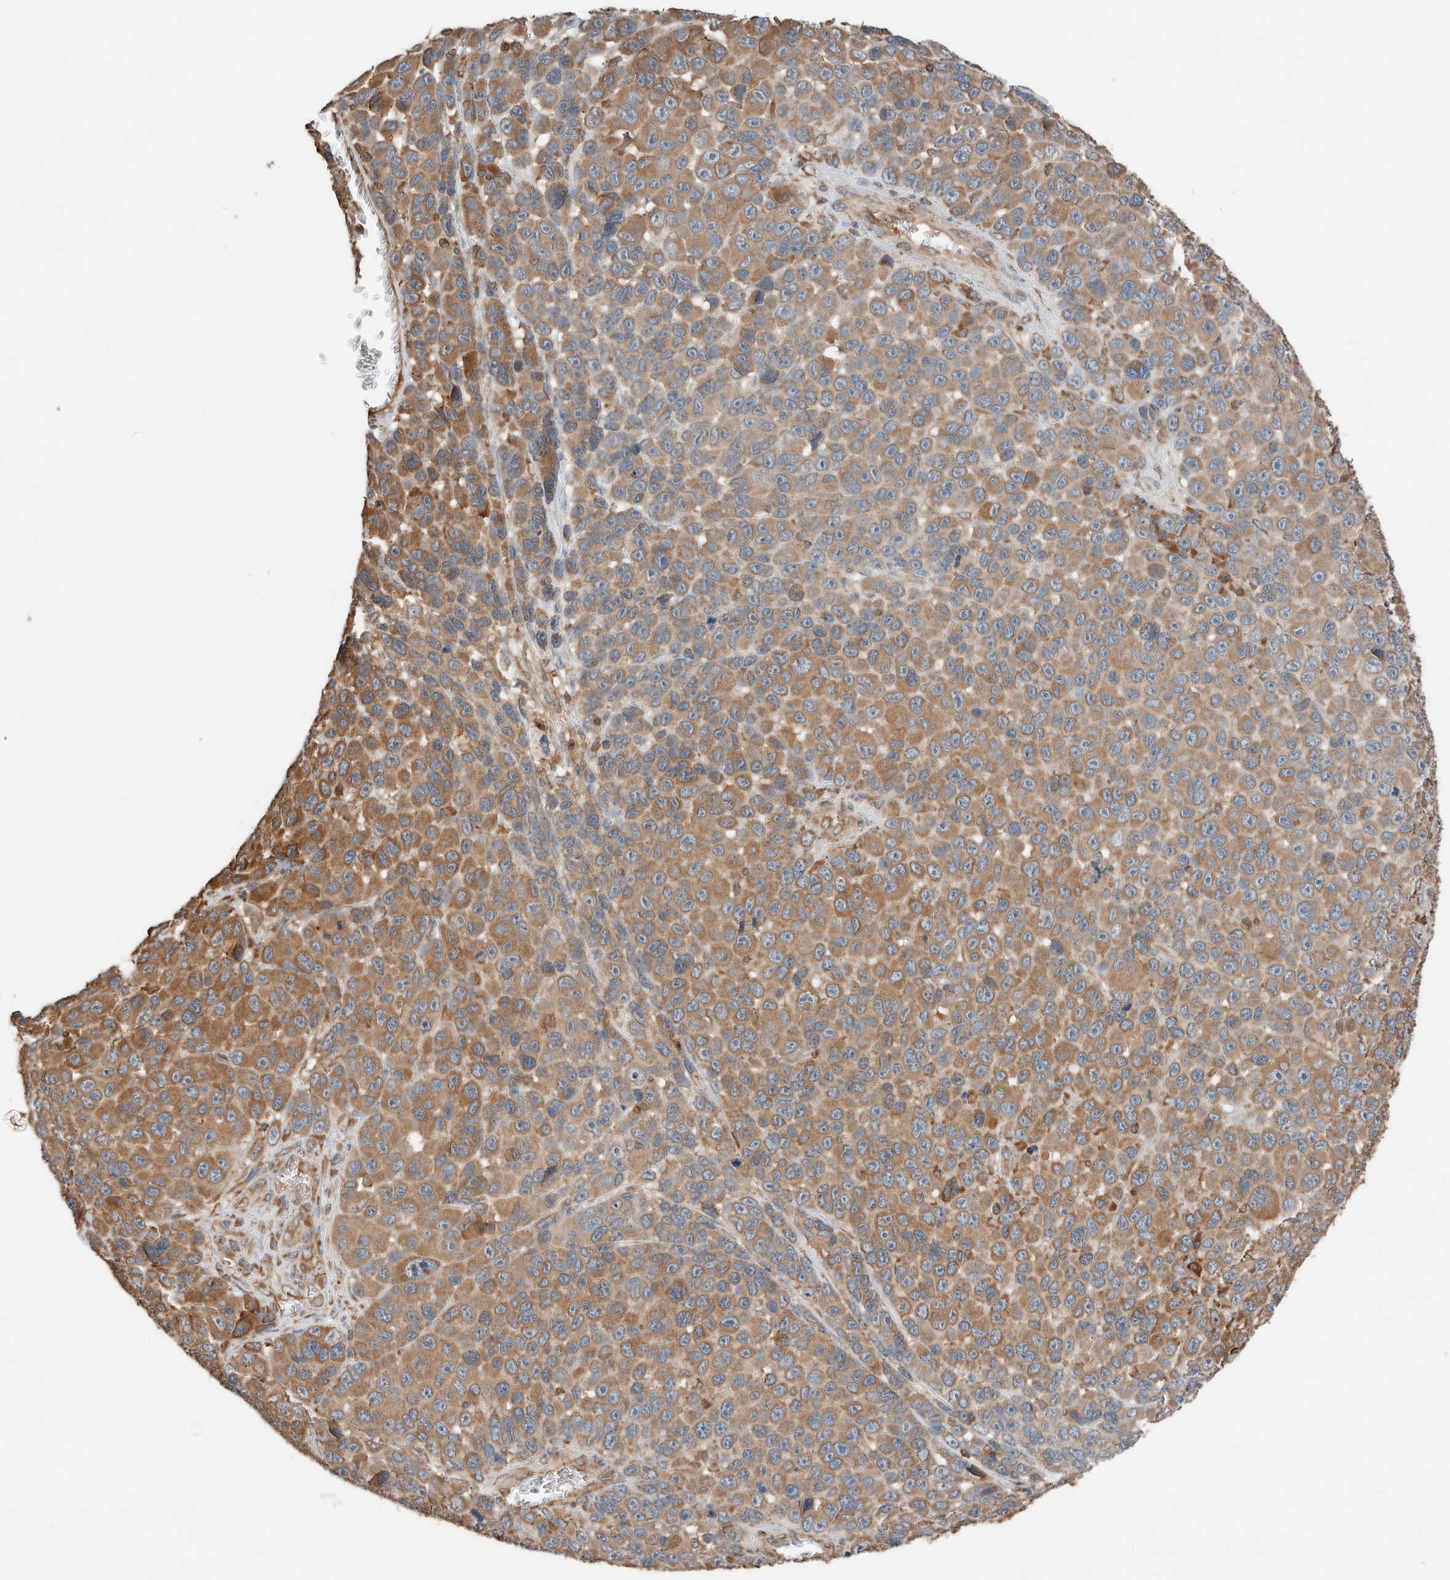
{"staining": {"intensity": "moderate", "quantity": ">75%", "location": "cytoplasmic/membranous"}, "tissue": "melanoma", "cell_type": "Tumor cells", "image_type": "cancer", "snomed": [{"axis": "morphology", "description": "Malignant melanoma, NOS"}, {"axis": "topography", "description": "Skin"}], "caption": "Approximately >75% of tumor cells in human melanoma show moderate cytoplasmic/membranous protein positivity as visualized by brown immunohistochemical staining.", "gene": "ERAP2", "patient": {"sex": "male", "age": 53}}